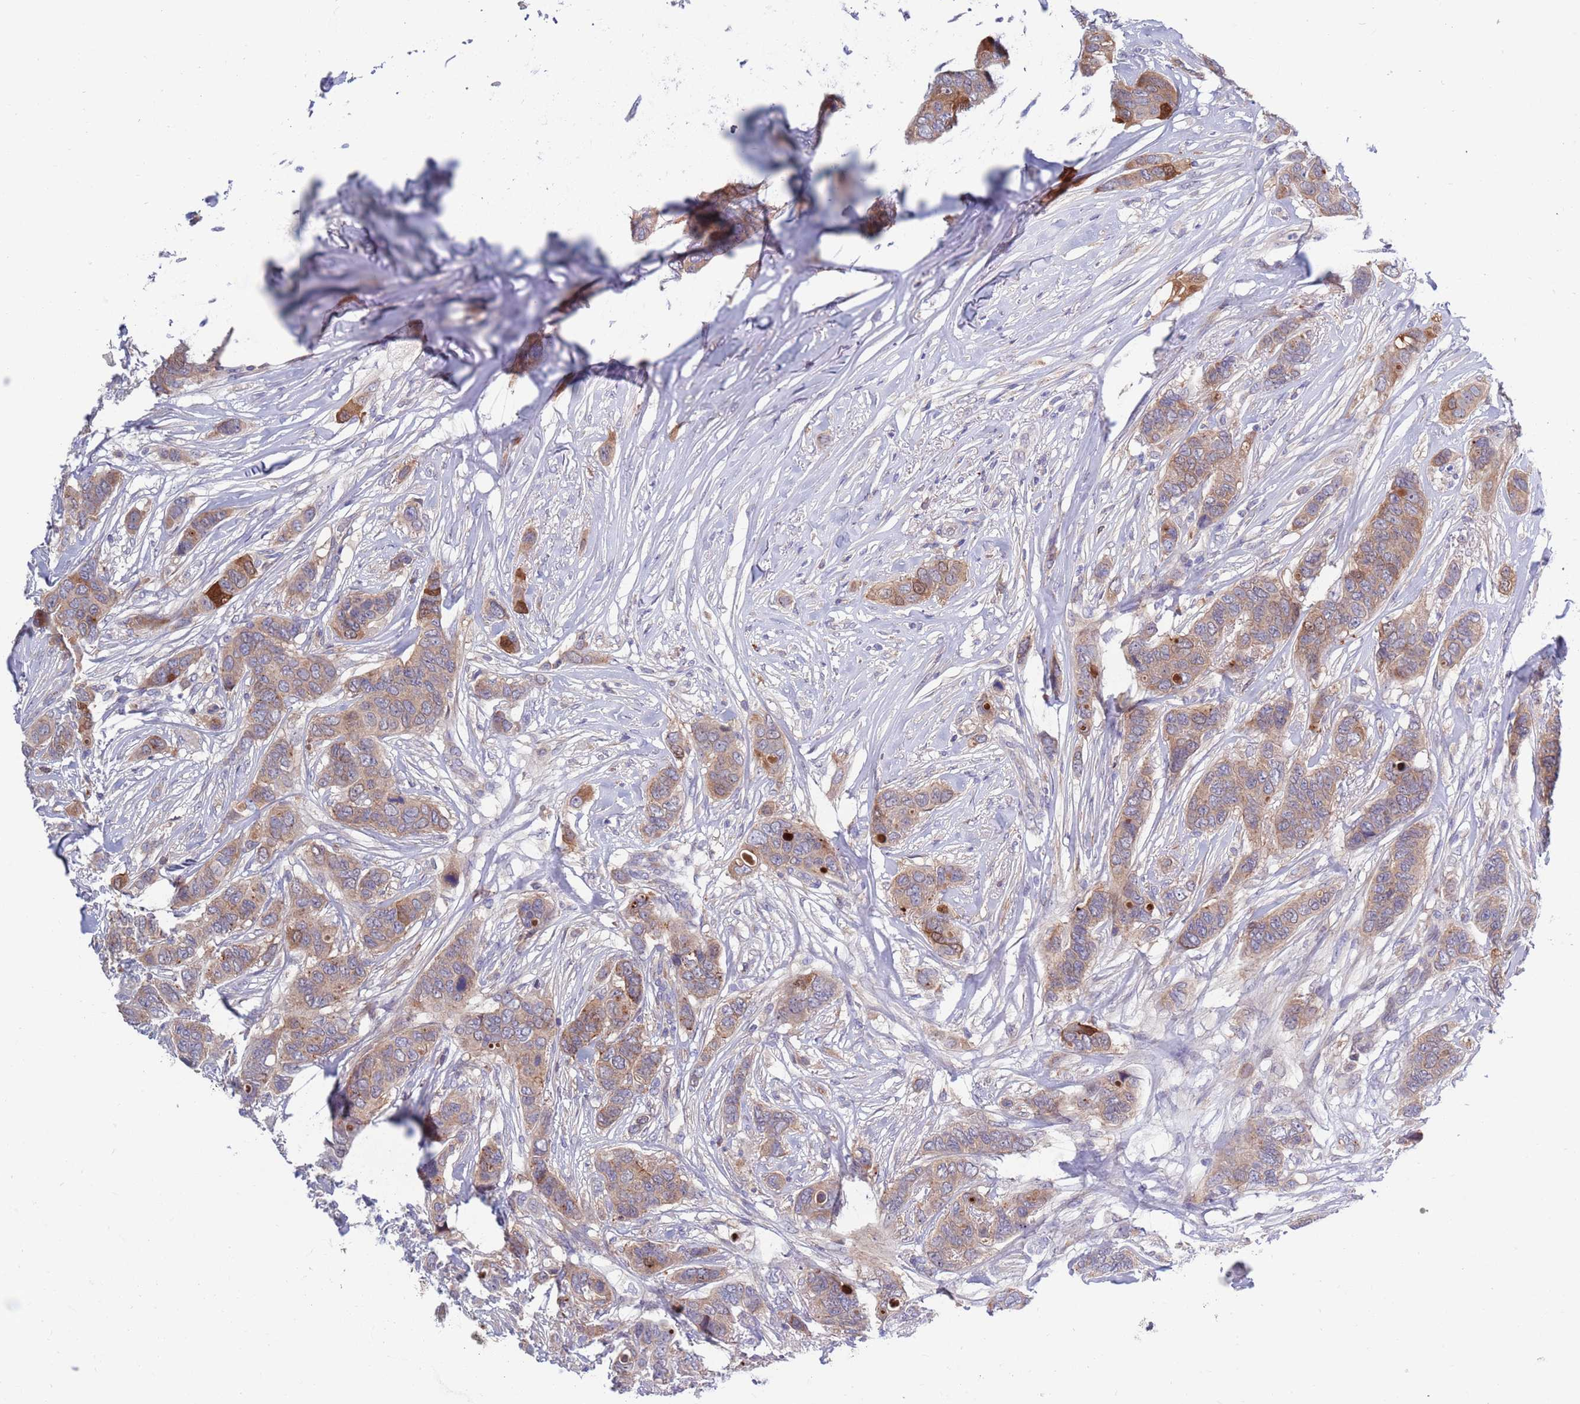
{"staining": {"intensity": "moderate", "quantity": ">75%", "location": "cytoplasmic/membranous"}, "tissue": "breast cancer", "cell_type": "Tumor cells", "image_type": "cancer", "snomed": [{"axis": "morphology", "description": "Lobular carcinoma"}, {"axis": "topography", "description": "Breast"}], "caption": "A medium amount of moderate cytoplasmic/membranous expression is seen in approximately >75% of tumor cells in breast cancer tissue. (IHC, brightfield microscopy, high magnification).", "gene": "KLHL29", "patient": {"sex": "female", "age": 51}}